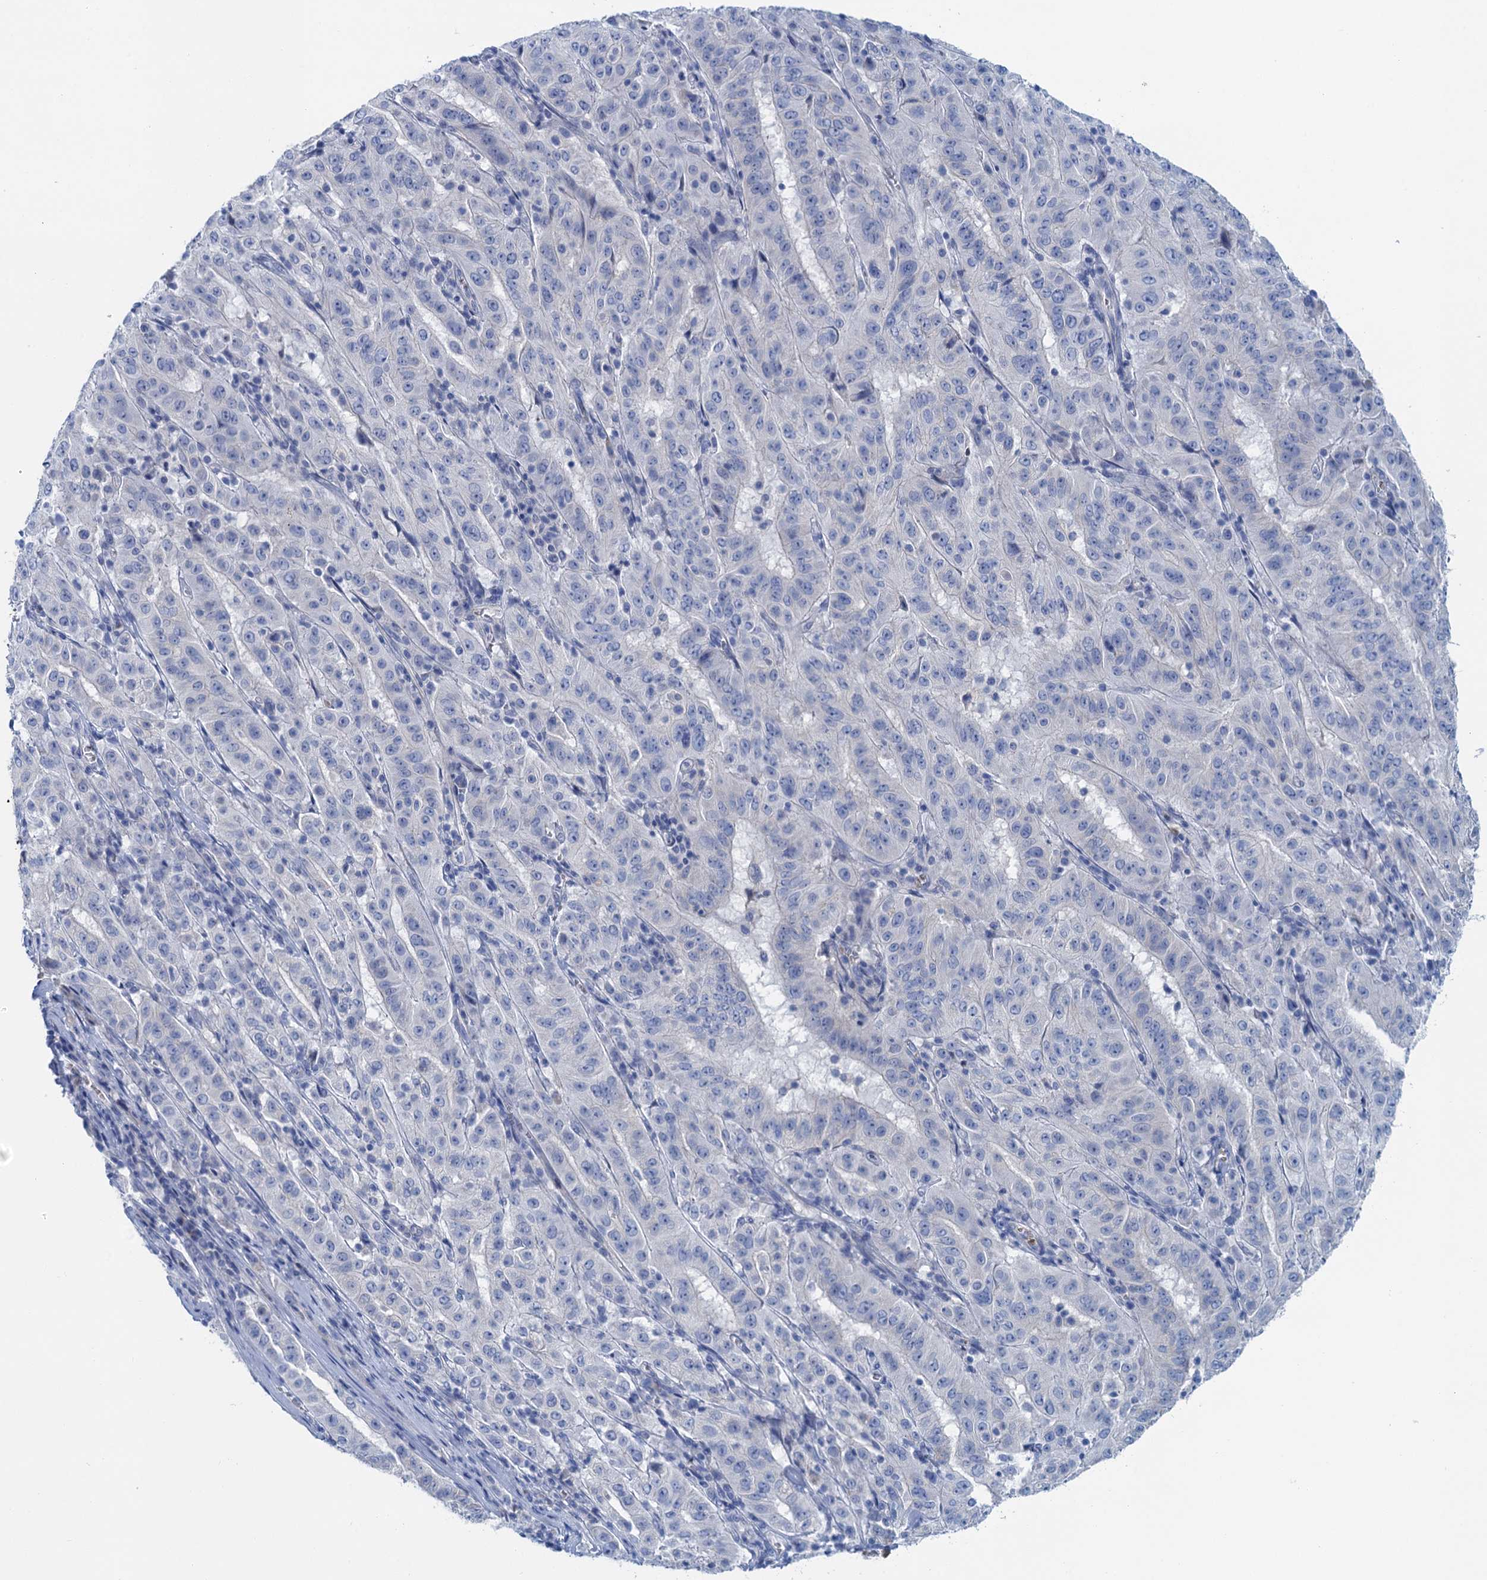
{"staining": {"intensity": "negative", "quantity": "none", "location": "none"}, "tissue": "pancreatic cancer", "cell_type": "Tumor cells", "image_type": "cancer", "snomed": [{"axis": "morphology", "description": "Adenocarcinoma, NOS"}, {"axis": "topography", "description": "Pancreas"}], "caption": "DAB (3,3'-diaminobenzidine) immunohistochemical staining of human pancreatic cancer (adenocarcinoma) shows no significant staining in tumor cells. (DAB (3,3'-diaminobenzidine) IHC, high magnification).", "gene": "MYADML2", "patient": {"sex": "male", "age": 63}}